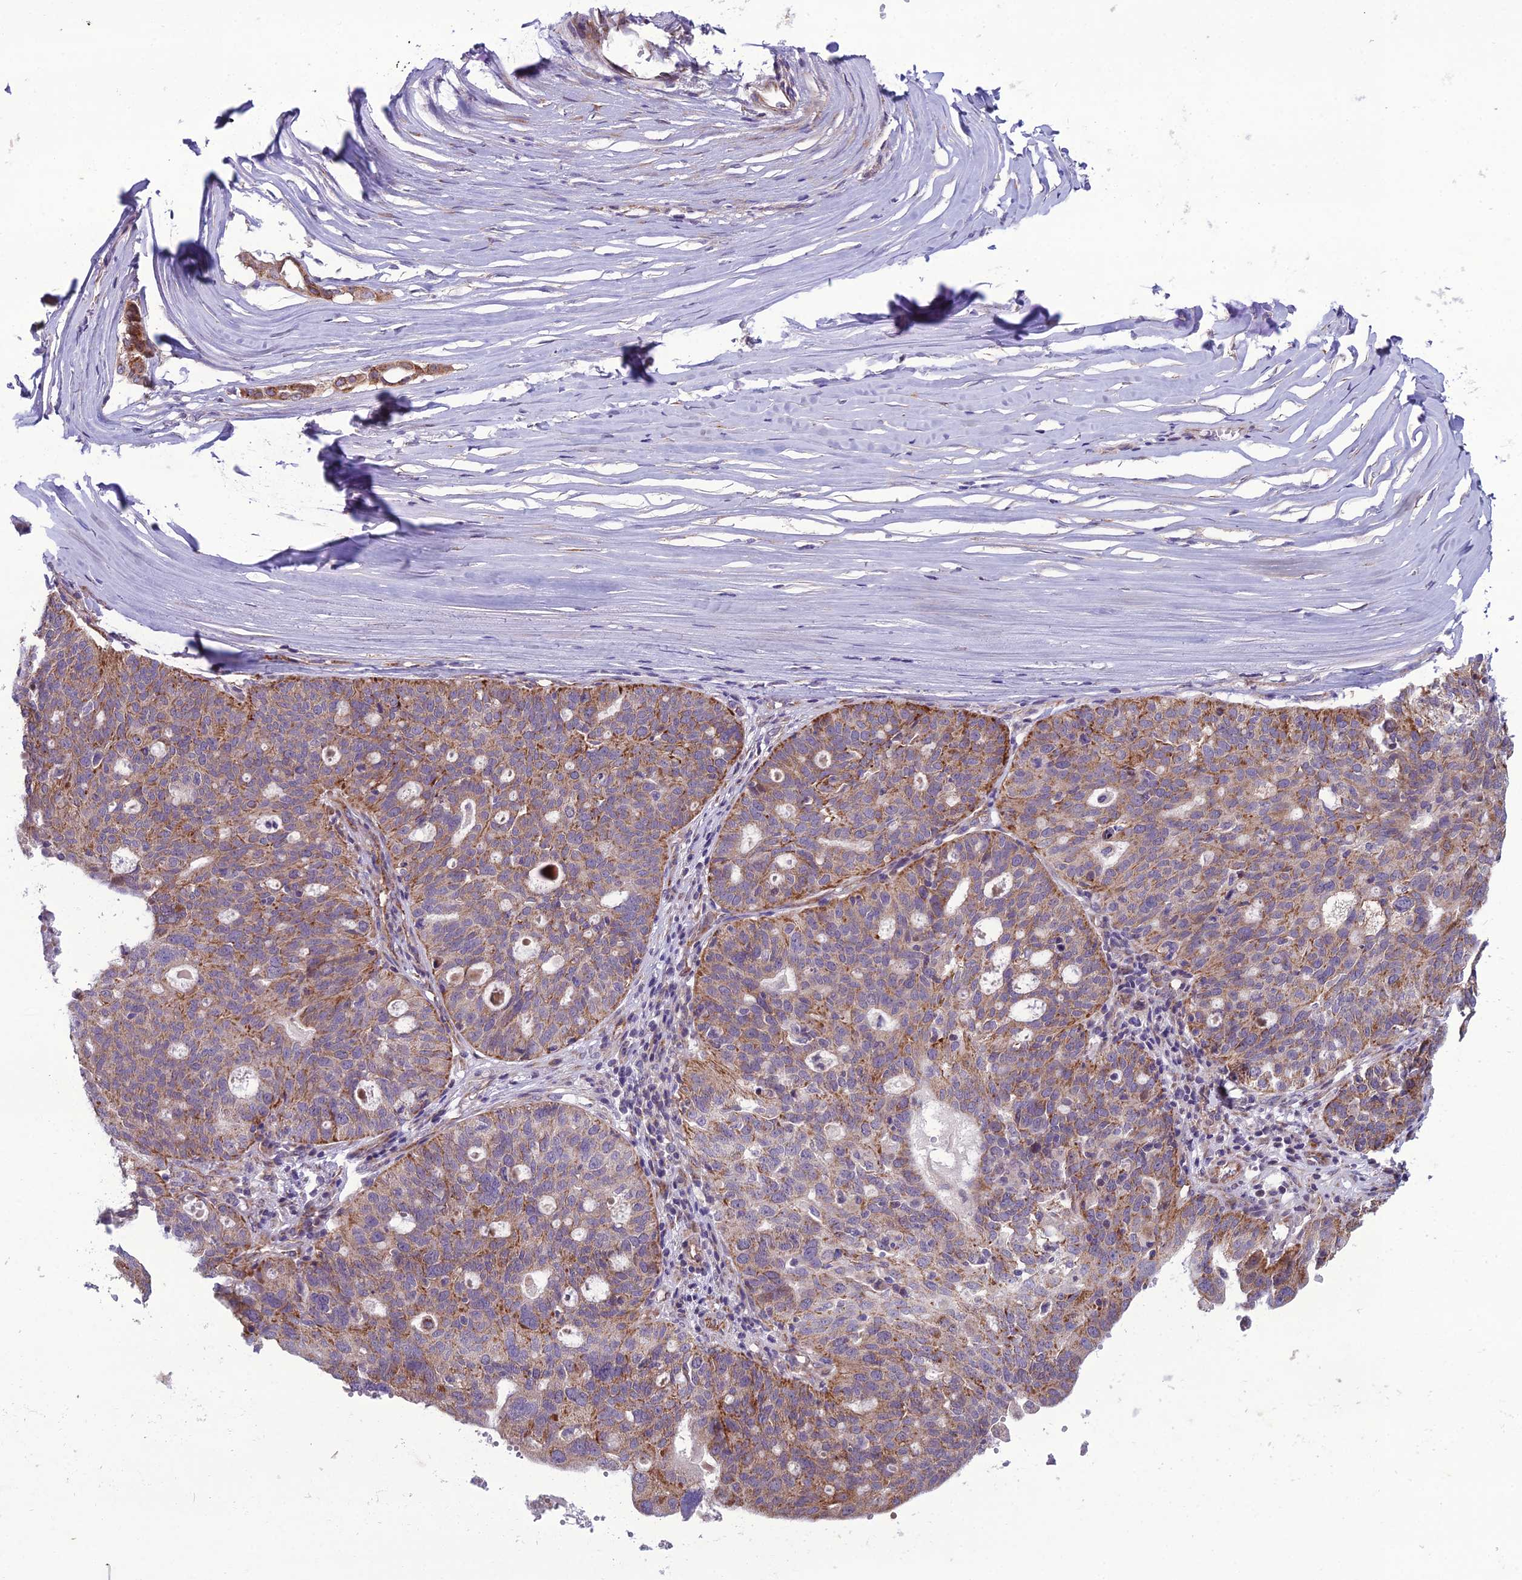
{"staining": {"intensity": "moderate", "quantity": ">75%", "location": "cytoplasmic/membranous"}, "tissue": "ovarian cancer", "cell_type": "Tumor cells", "image_type": "cancer", "snomed": [{"axis": "morphology", "description": "Cystadenocarcinoma, serous, NOS"}, {"axis": "topography", "description": "Ovary"}], "caption": "Human ovarian serous cystadenocarcinoma stained with a protein marker shows moderate staining in tumor cells.", "gene": "NODAL", "patient": {"sex": "female", "age": 59}}